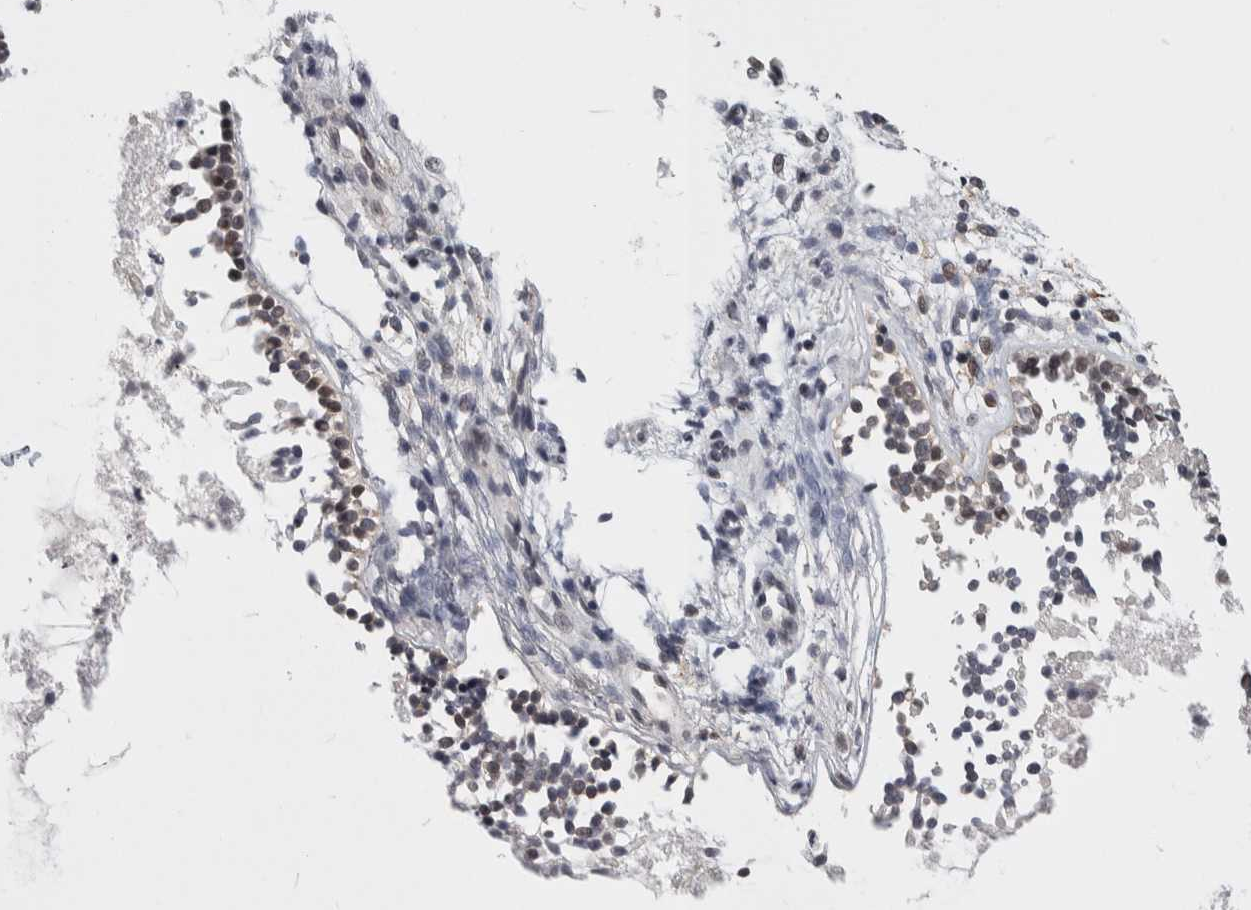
{"staining": {"intensity": "moderate", "quantity": "25%-75%", "location": "nuclear"}, "tissue": "nasopharynx", "cell_type": "Respiratory epithelial cells", "image_type": "normal", "snomed": [{"axis": "morphology", "description": "Normal tissue, NOS"}, {"axis": "topography", "description": "Nasopharynx"}], "caption": "Protein expression analysis of unremarkable human nasopharynx reveals moderate nuclear staining in about 25%-75% of respiratory epithelial cells.", "gene": "ZSCAN21", "patient": {"sex": "male", "age": 21}}